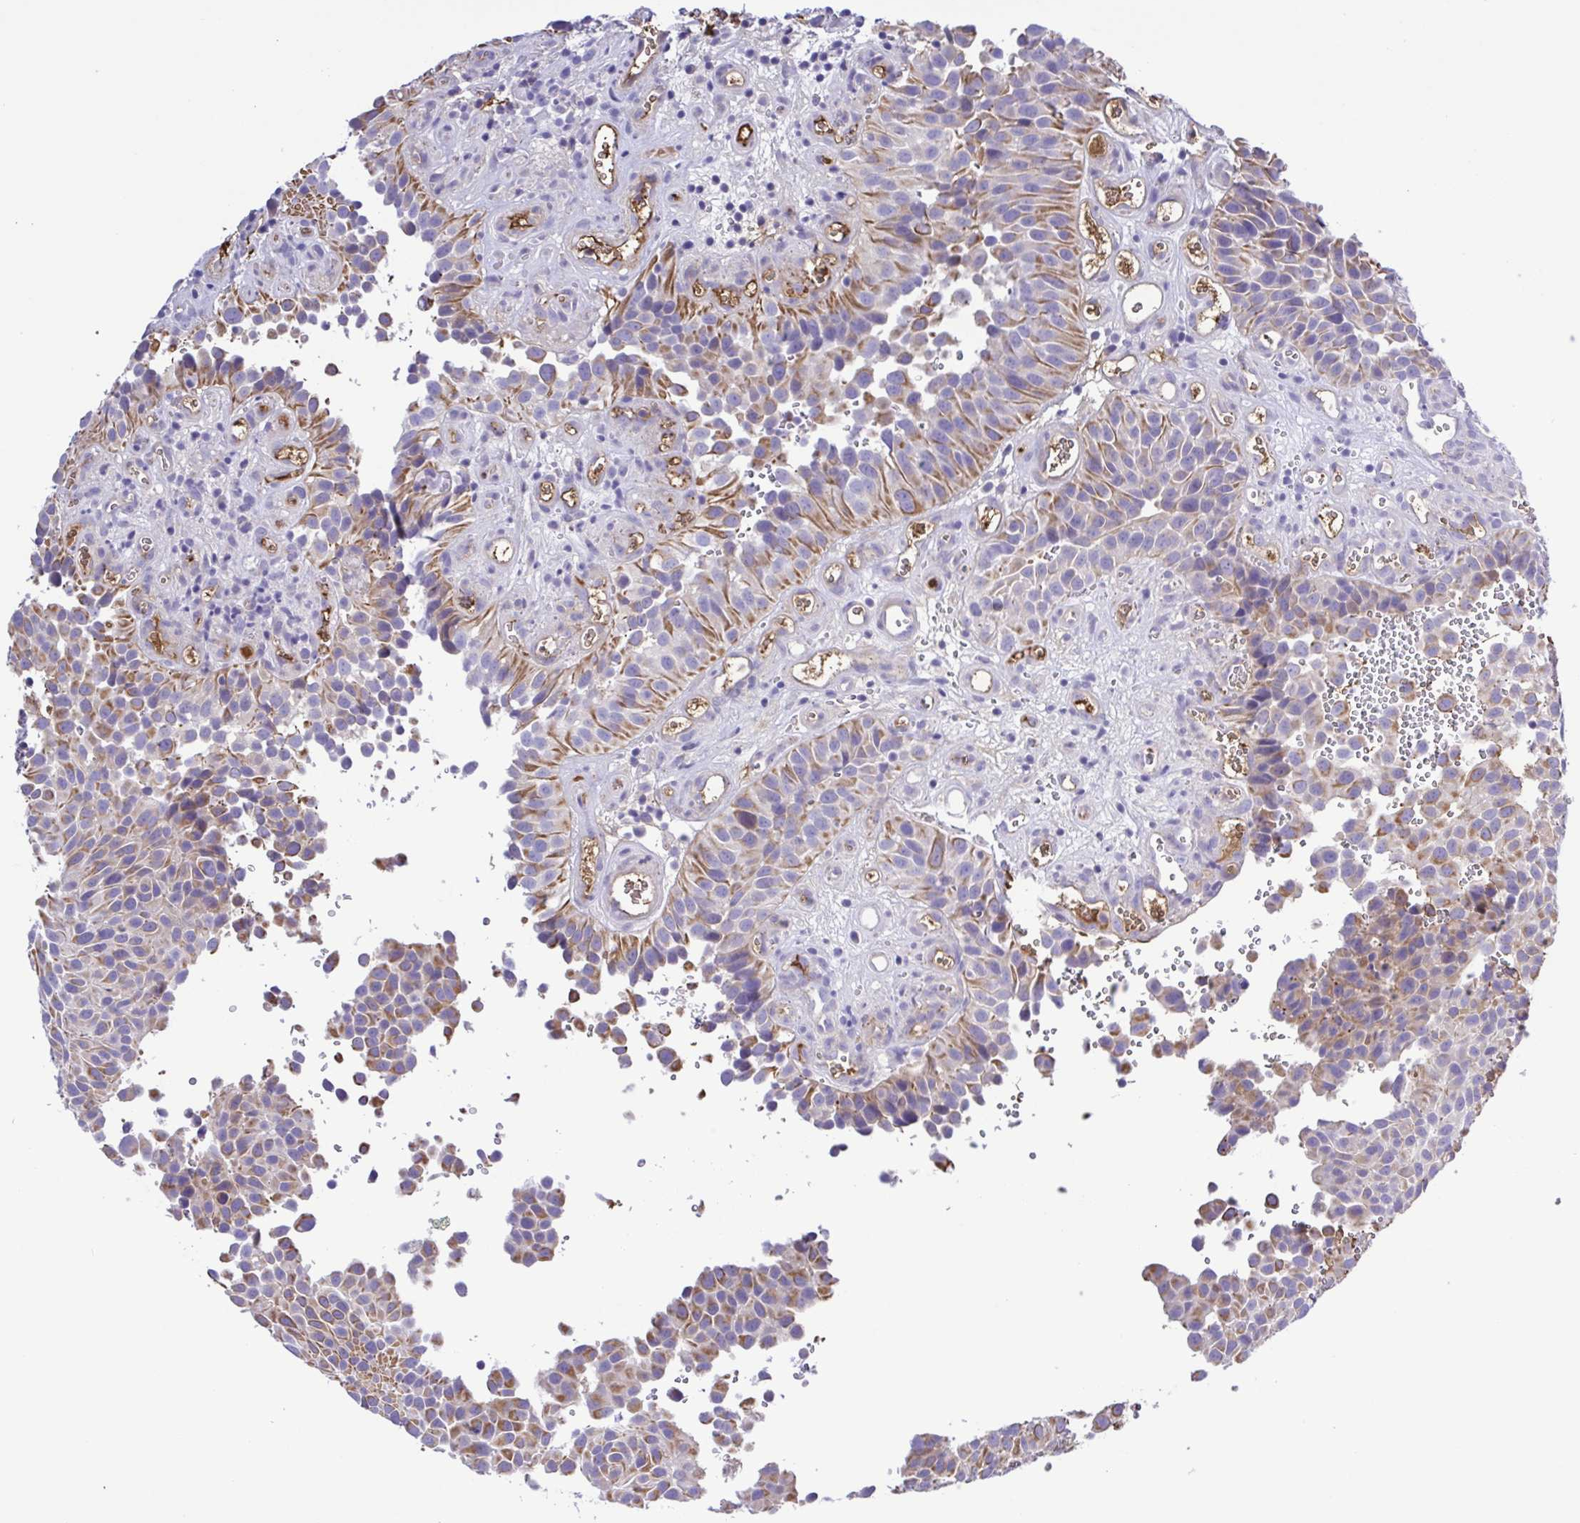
{"staining": {"intensity": "moderate", "quantity": "25%-75%", "location": "cytoplasmic/membranous"}, "tissue": "urothelial cancer", "cell_type": "Tumor cells", "image_type": "cancer", "snomed": [{"axis": "morphology", "description": "Urothelial carcinoma, Low grade"}, {"axis": "topography", "description": "Urinary bladder"}], "caption": "Immunohistochemistry (IHC) image of low-grade urothelial carcinoma stained for a protein (brown), which reveals medium levels of moderate cytoplasmic/membranous expression in approximately 25%-75% of tumor cells.", "gene": "GABBR2", "patient": {"sex": "male", "age": 76}}